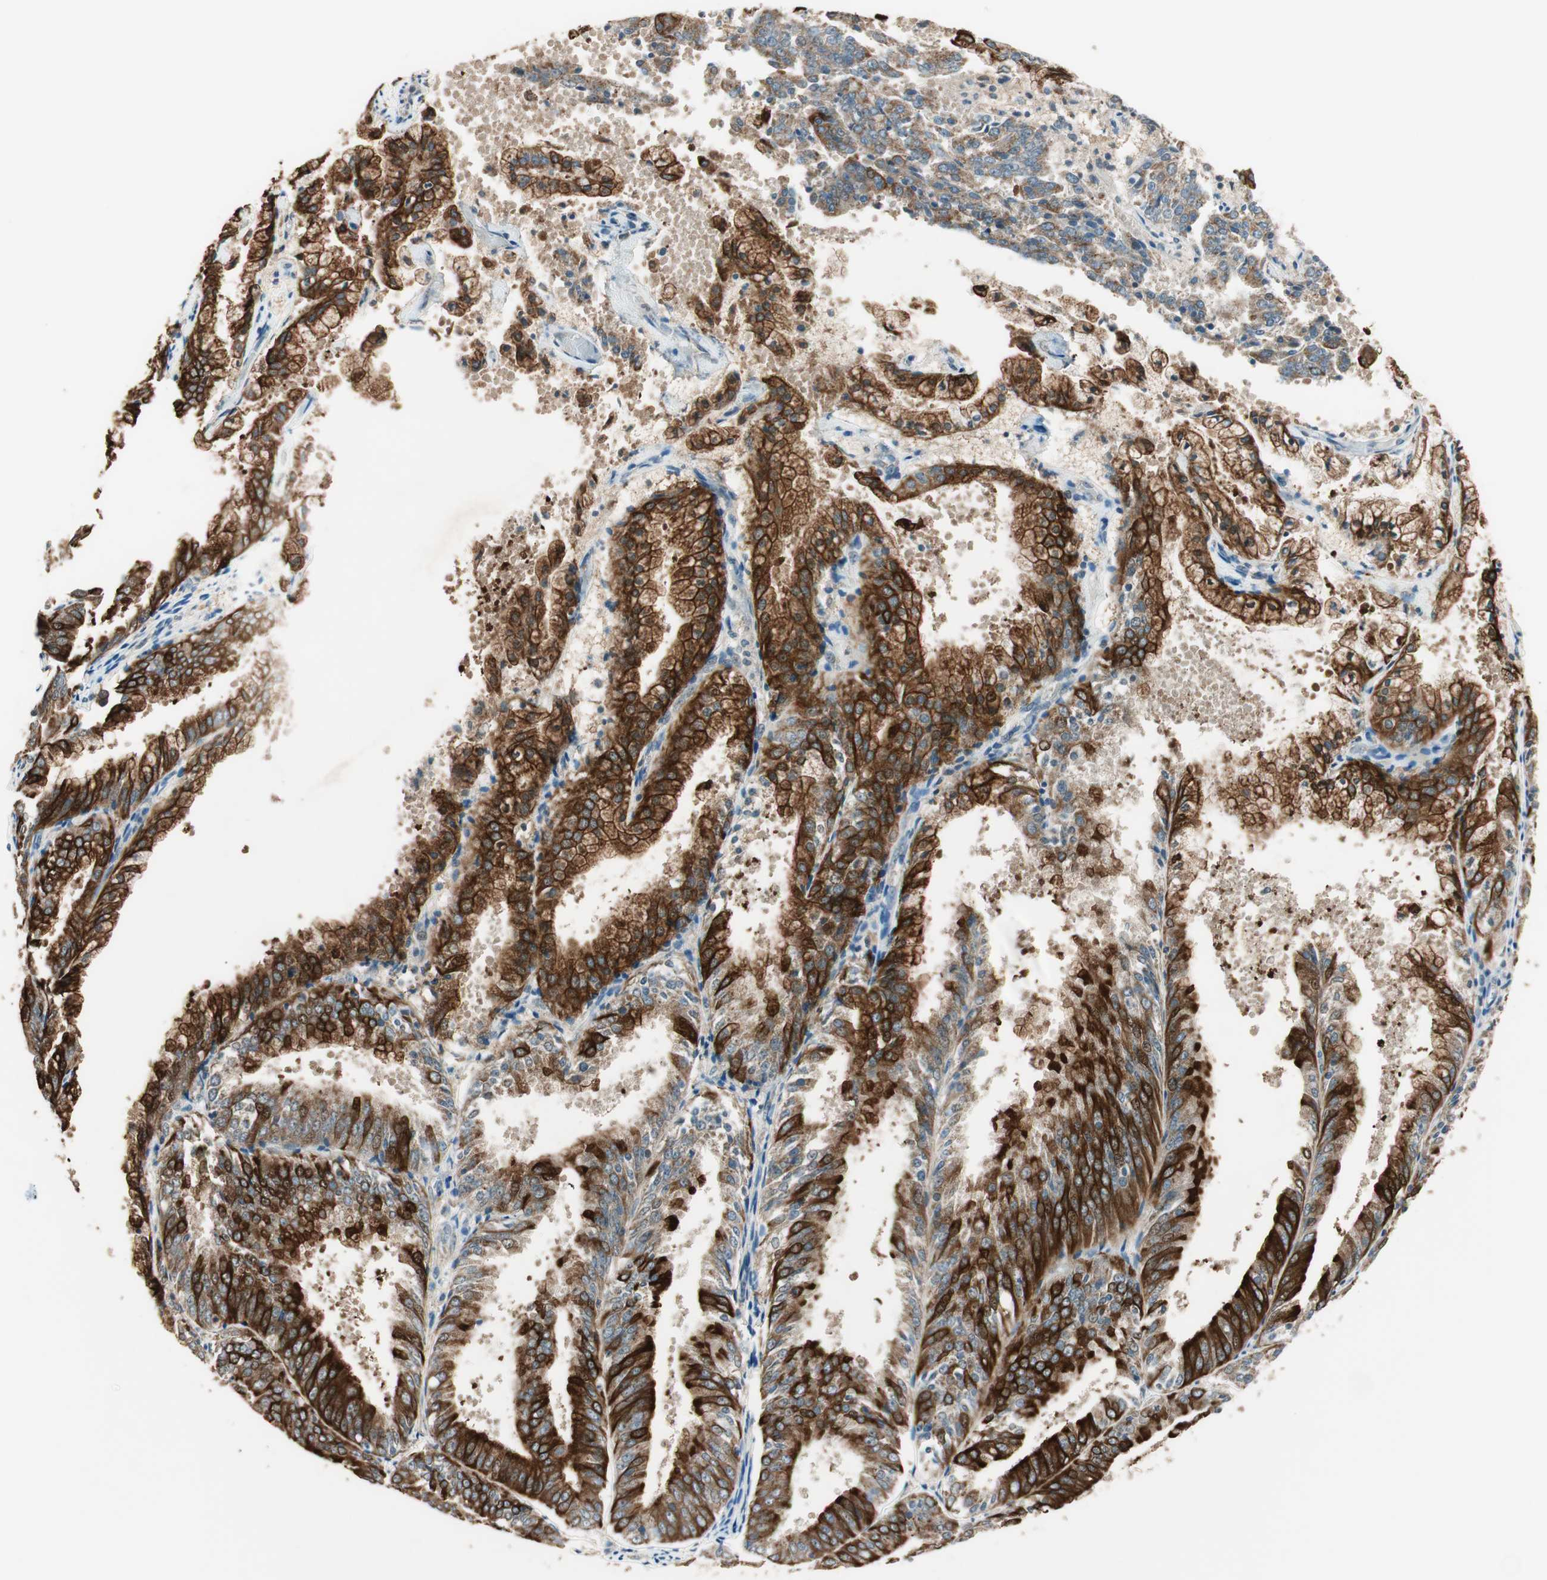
{"staining": {"intensity": "strong", "quantity": "25%-75%", "location": "cytoplasmic/membranous"}, "tissue": "endometrial cancer", "cell_type": "Tumor cells", "image_type": "cancer", "snomed": [{"axis": "morphology", "description": "Adenocarcinoma, NOS"}, {"axis": "topography", "description": "Endometrium"}], "caption": "Immunohistochemistry (IHC) of human endometrial cancer (adenocarcinoma) reveals high levels of strong cytoplasmic/membranous expression in approximately 25%-75% of tumor cells.", "gene": "TRIM21", "patient": {"sex": "female", "age": 63}}